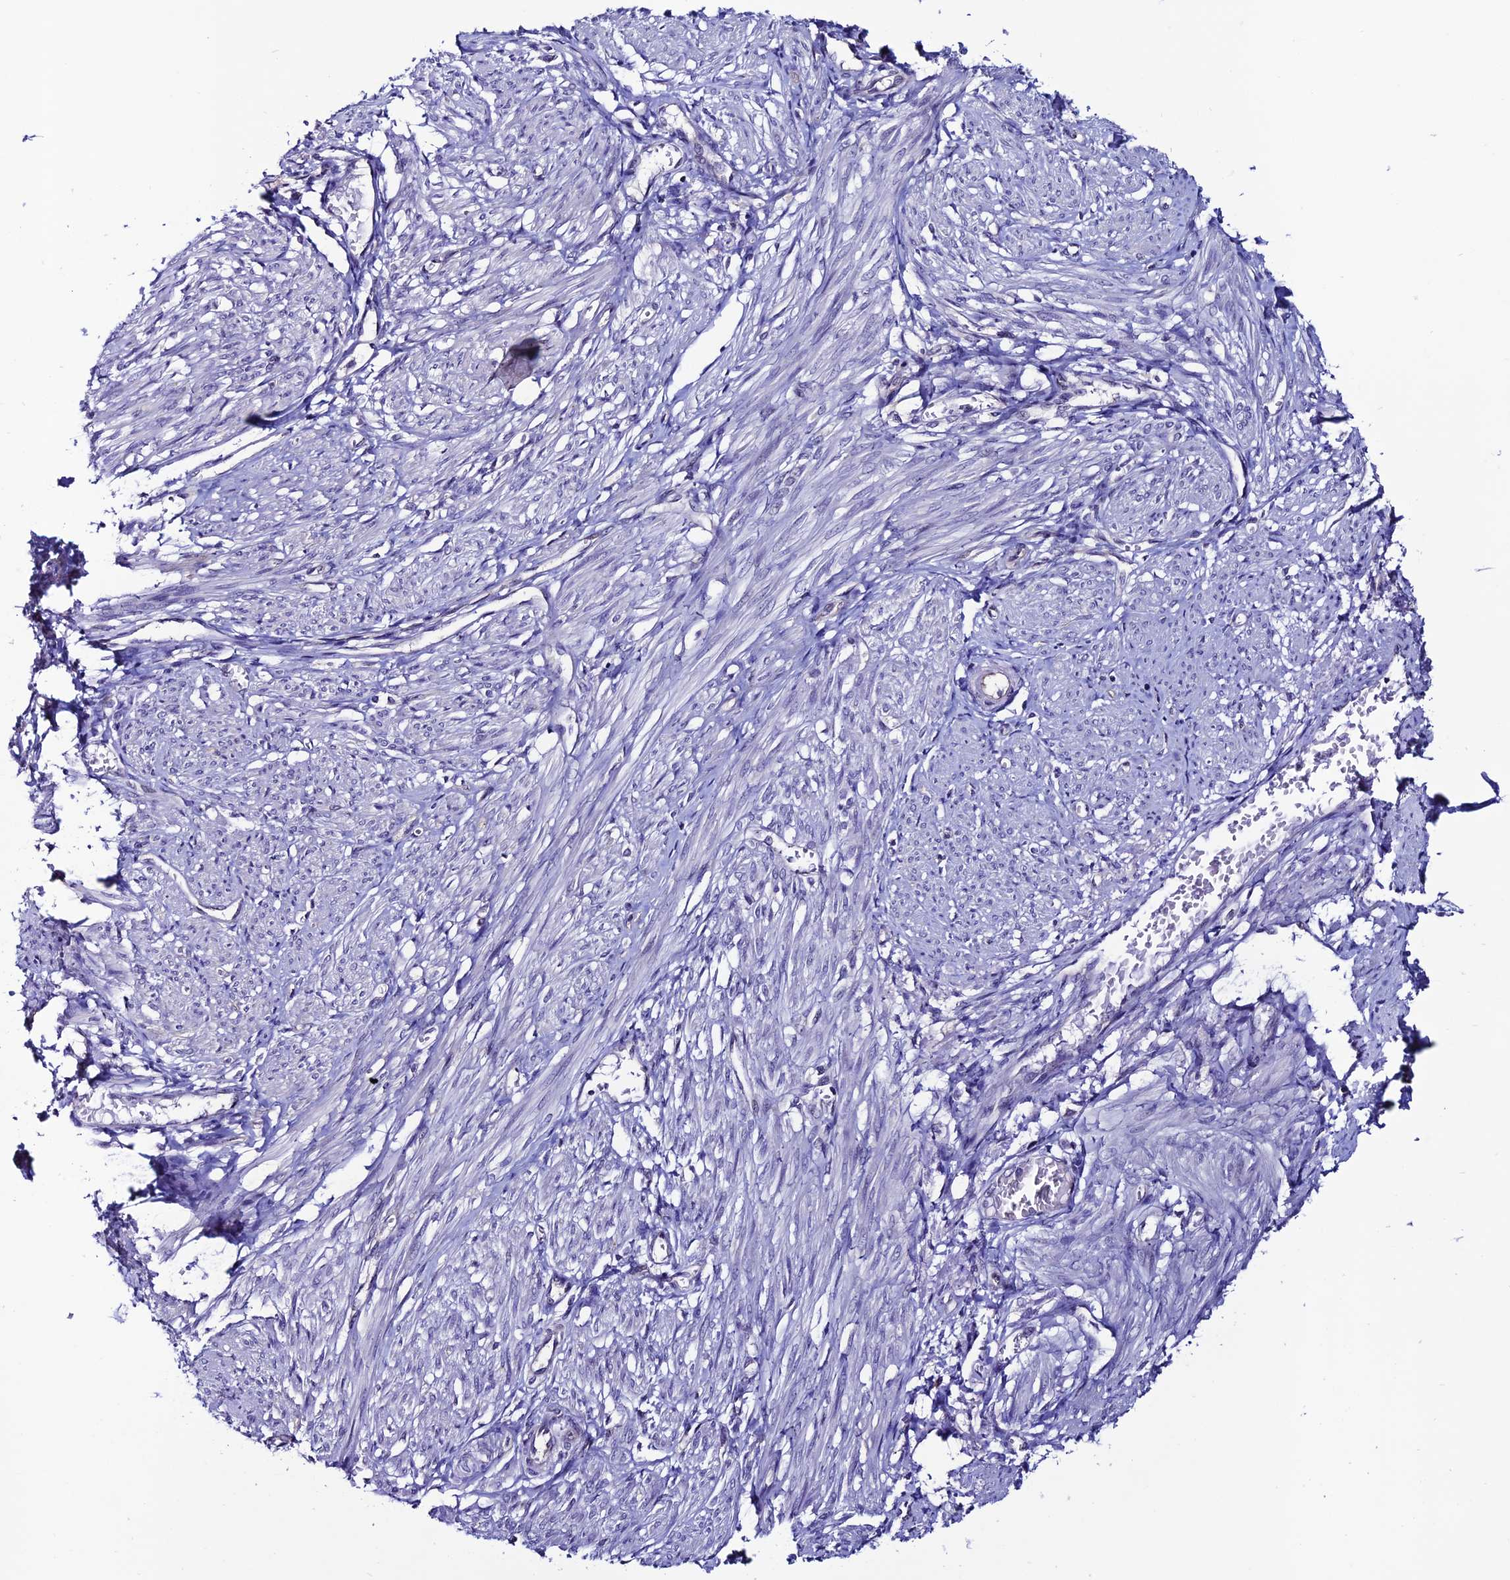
{"staining": {"intensity": "weak", "quantity": "<25%", "location": "cytoplasmic/membranous"}, "tissue": "smooth muscle", "cell_type": "Smooth muscle cells", "image_type": "normal", "snomed": [{"axis": "morphology", "description": "Normal tissue, NOS"}, {"axis": "topography", "description": "Smooth muscle"}], "caption": "Normal smooth muscle was stained to show a protein in brown. There is no significant positivity in smooth muscle cells. (Stains: DAB immunohistochemistry (IHC) with hematoxylin counter stain, Microscopy: brightfield microscopy at high magnification).", "gene": "FZD8", "patient": {"sex": "female", "age": 39}}